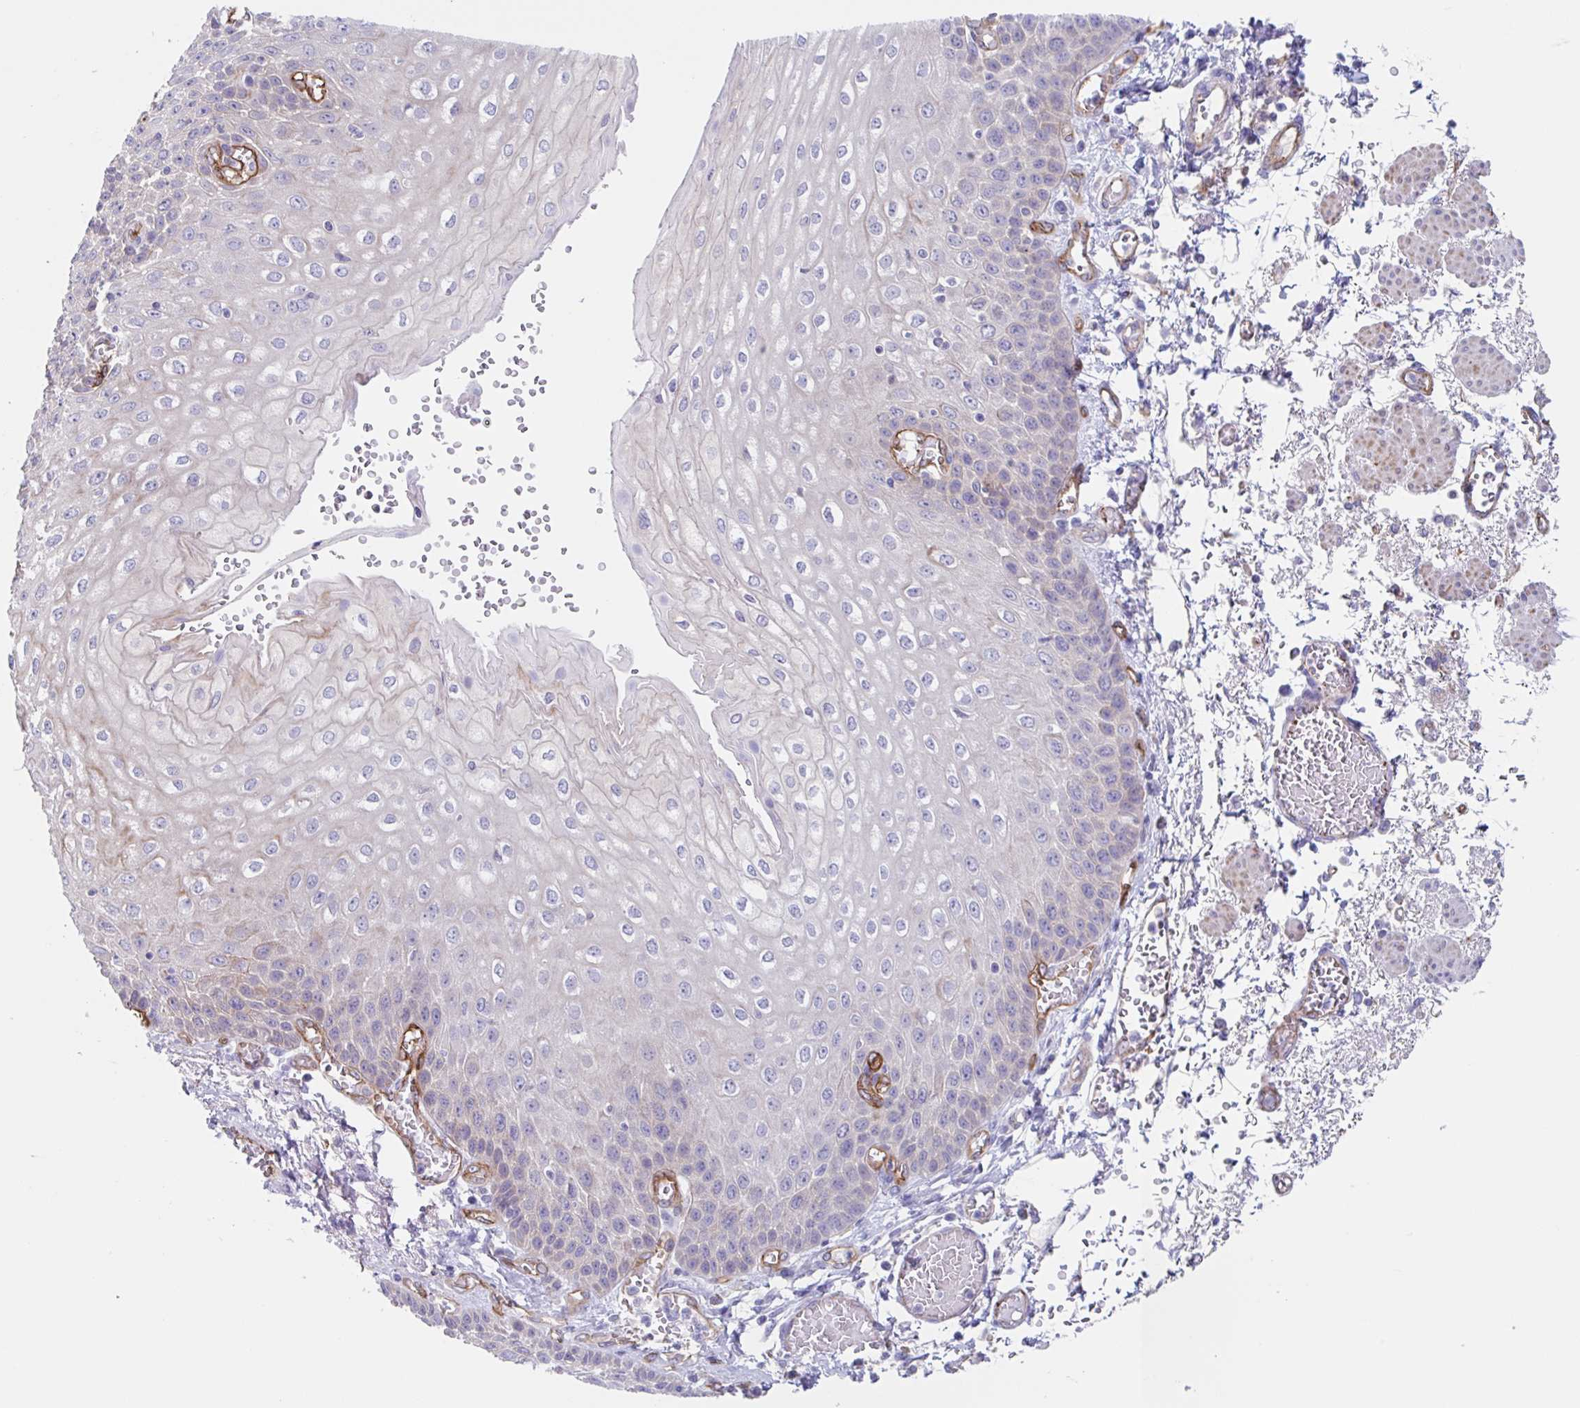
{"staining": {"intensity": "moderate", "quantity": "<25%", "location": "cytoplasmic/membranous"}, "tissue": "esophagus", "cell_type": "Squamous epithelial cells", "image_type": "normal", "snomed": [{"axis": "morphology", "description": "Normal tissue, NOS"}, {"axis": "morphology", "description": "Adenocarcinoma, NOS"}, {"axis": "topography", "description": "Esophagus"}], "caption": "Immunohistochemistry photomicrograph of benign esophagus: human esophagus stained using immunohistochemistry (IHC) displays low levels of moderate protein expression localized specifically in the cytoplasmic/membranous of squamous epithelial cells, appearing as a cytoplasmic/membranous brown color.", "gene": "EHD4", "patient": {"sex": "male", "age": 81}}